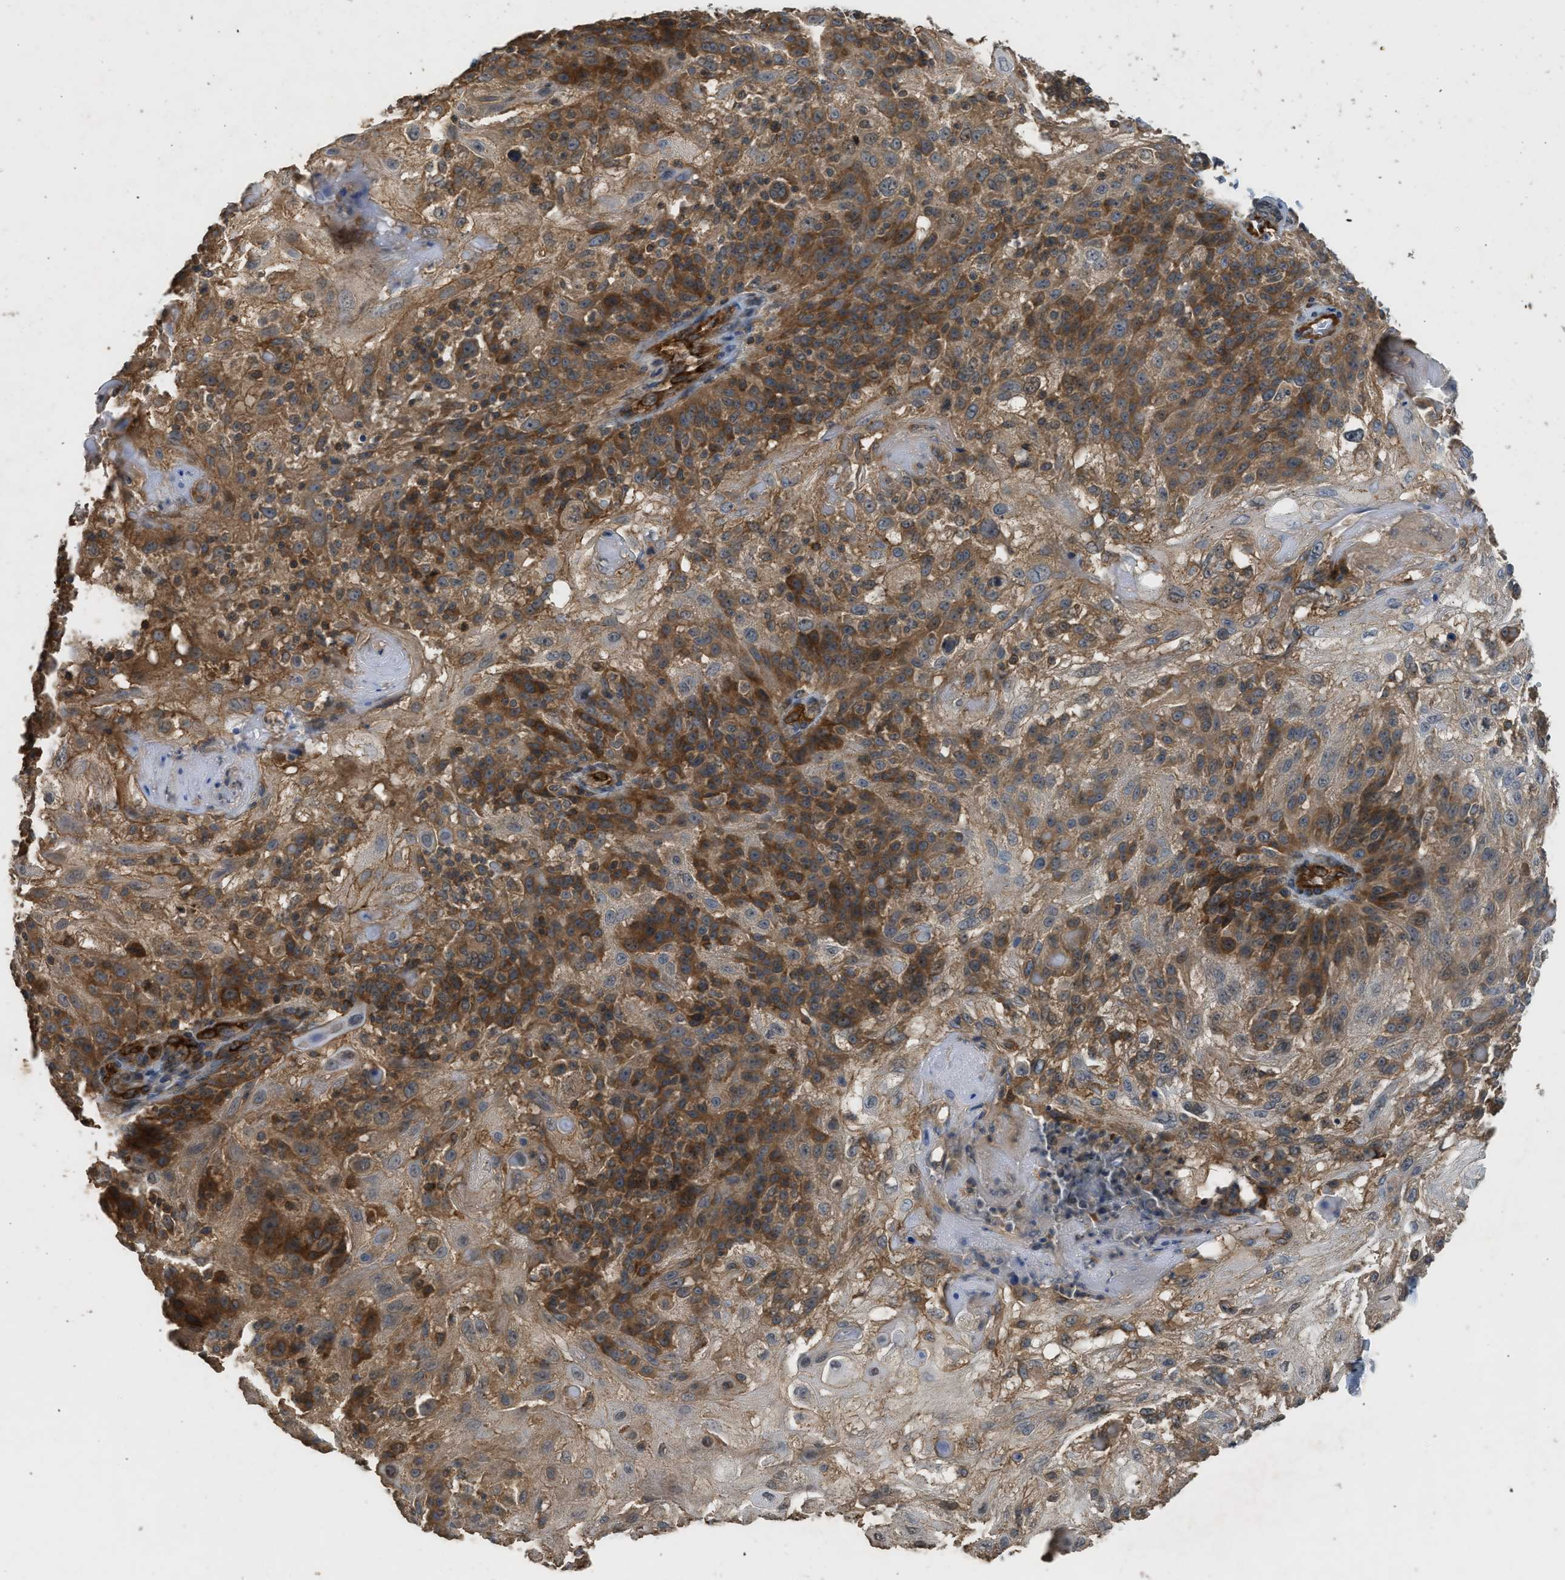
{"staining": {"intensity": "moderate", "quantity": ">75%", "location": "cytoplasmic/membranous"}, "tissue": "skin cancer", "cell_type": "Tumor cells", "image_type": "cancer", "snomed": [{"axis": "morphology", "description": "Normal tissue, NOS"}, {"axis": "morphology", "description": "Squamous cell carcinoma, NOS"}, {"axis": "topography", "description": "Skin"}], "caption": "Protein expression analysis of human skin cancer (squamous cell carcinoma) reveals moderate cytoplasmic/membranous staining in approximately >75% of tumor cells. The protein of interest is shown in brown color, while the nuclei are stained blue.", "gene": "HIP1R", "patient": {"sex": "female", "age": 83}}